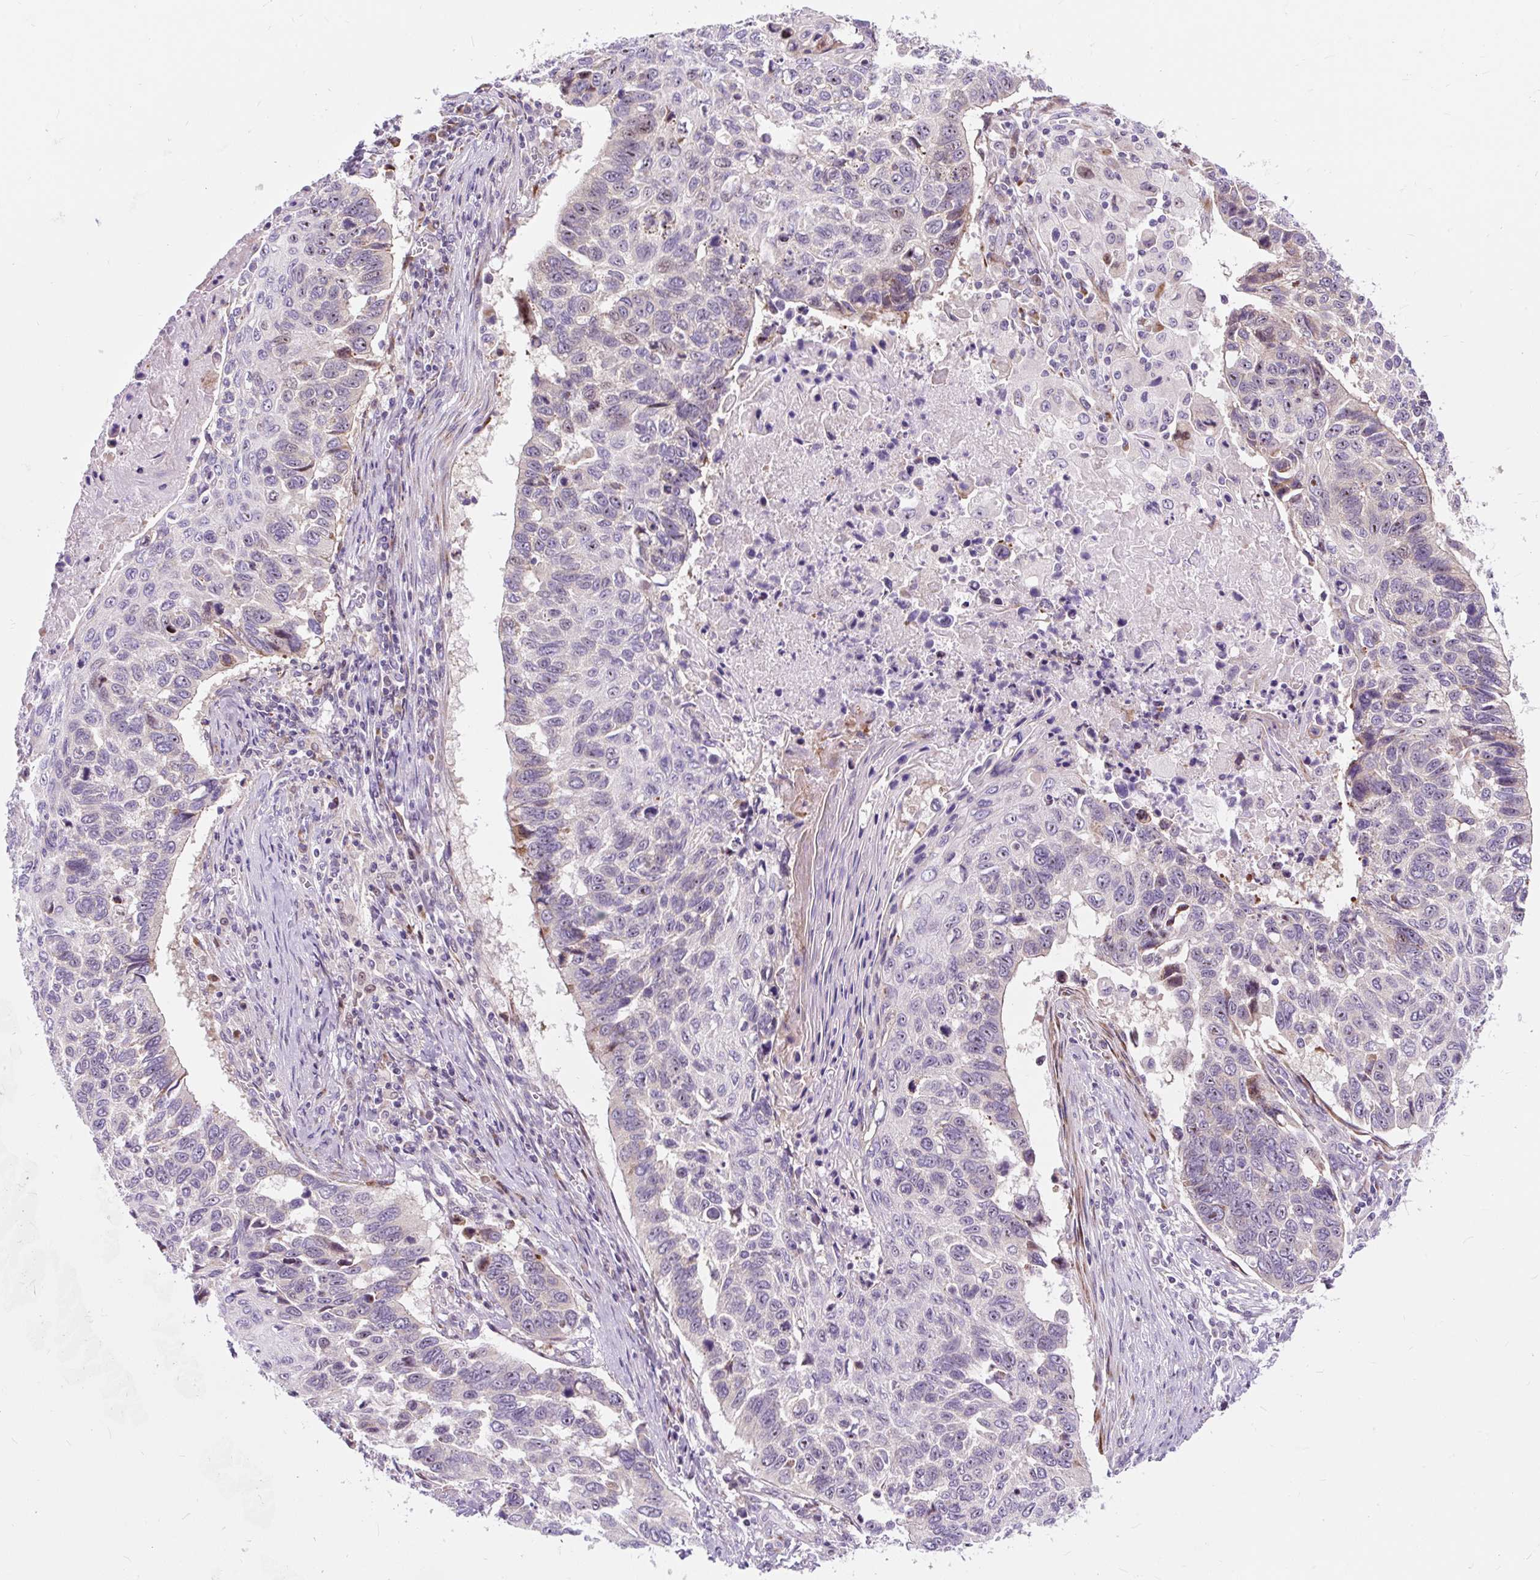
{"staining": {"intensity": "negative", "quantity": "none", "location": "none"}, "tissue": "lung cancer", "cell_type": "Tumor cells", "image_type": "cancer", "snomed": [{"axis": "morphology", "description": "Squamous cell carcinoma, NOS"}, {"axis": "topography", "description": "Lung"}], "caption": "IHC micrograph of lung squamous cell carcinoma stained for a protein (brown), which displays no positivity in tumor cells.", "gene": "CISD3", "patient": {"sex": "male", "age": 62}}